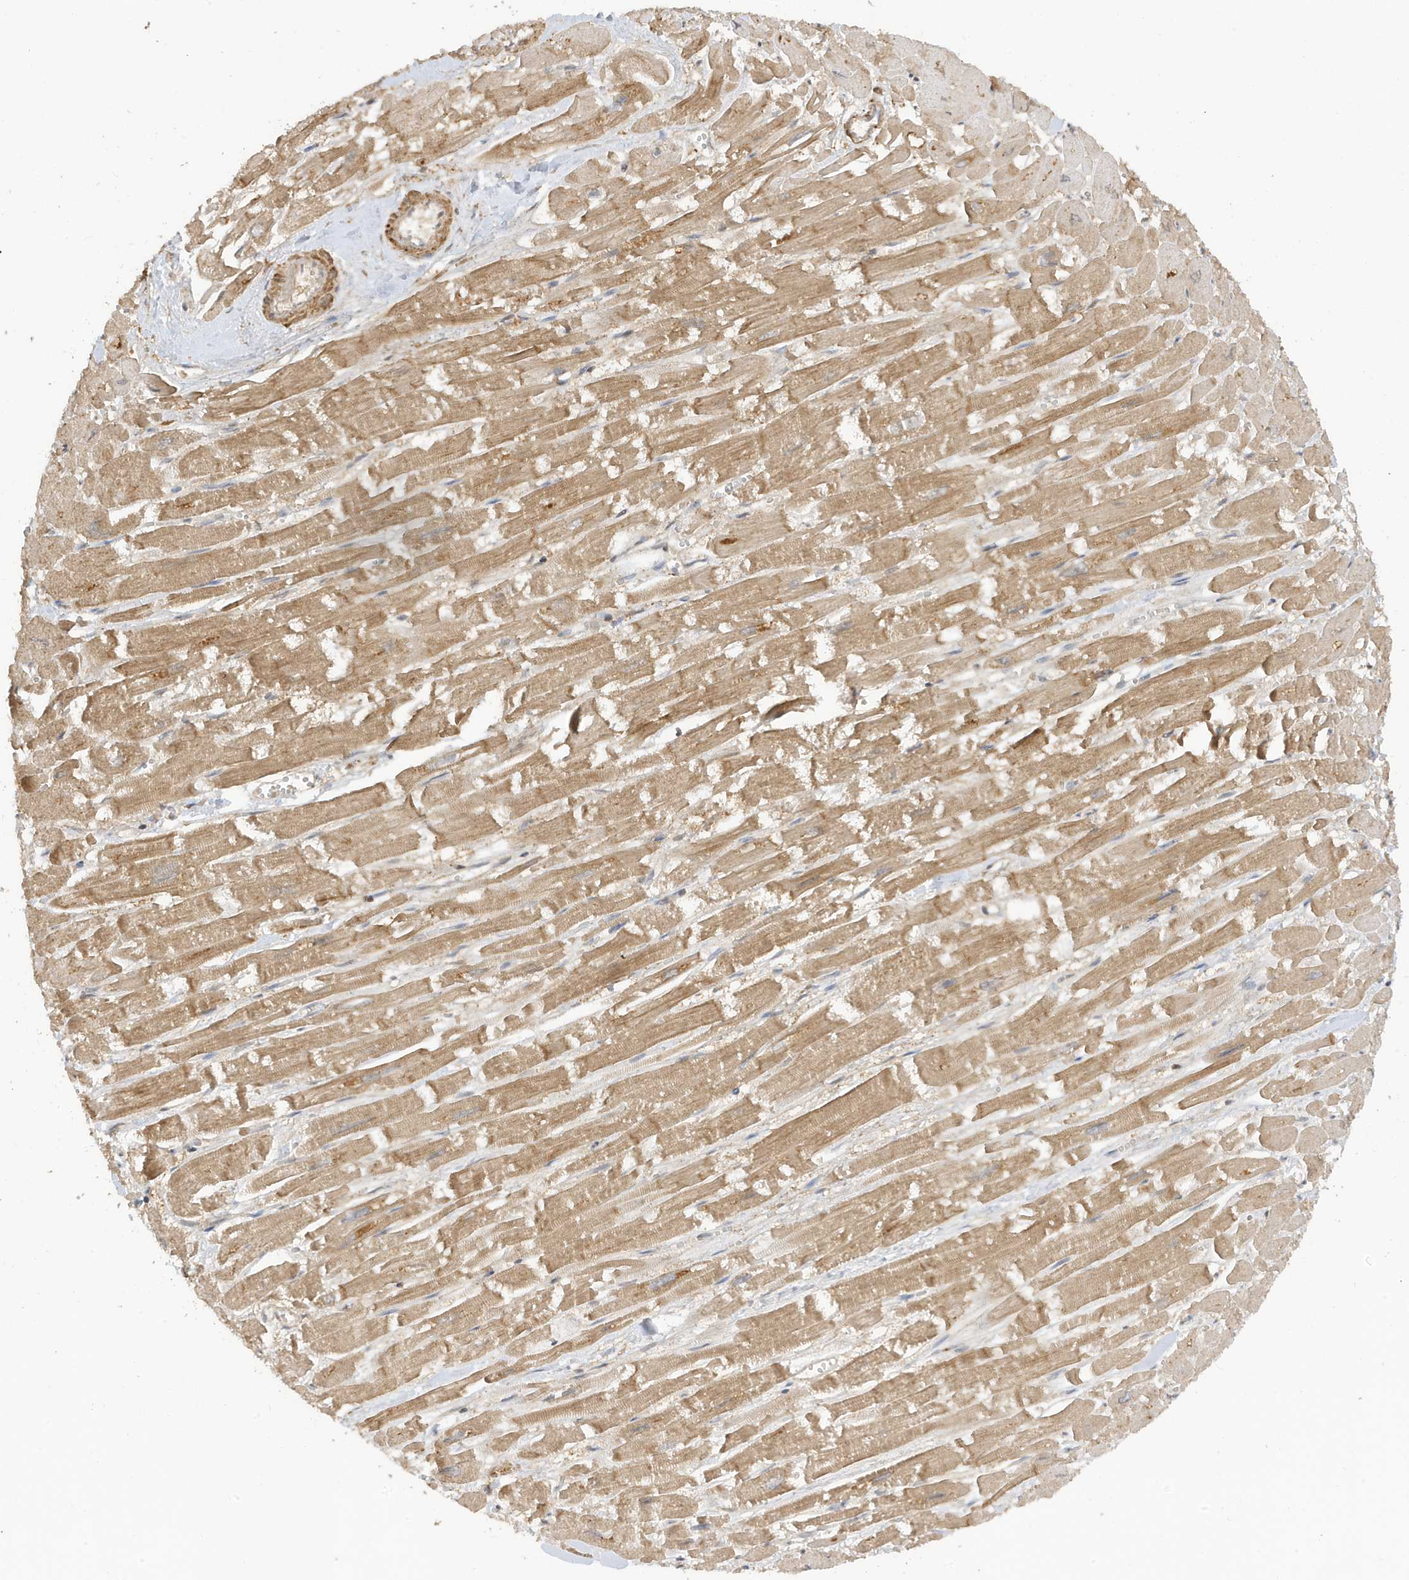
{"staining": {"intensity": "moderate", "quantity": "25%-75%", "location": "cytoplasmic/membranous"}, "tissue": "heart muscle", "cell_type": "Cardiomyocytes", "image_type": "normal", "snomed": [{"axis": "morphology", "description": "Normal tissue, NOS"}, {"axis": "topography", "description": "Heart"}], "caption": "Heart muscle stained with a brown dye shows moderate cytoplasmic/membranous positive positivity in approximately 25%-75% of cardiomyocytes.", "gene": "TAB3", "patient": {"sex": "male", "age": 54}}